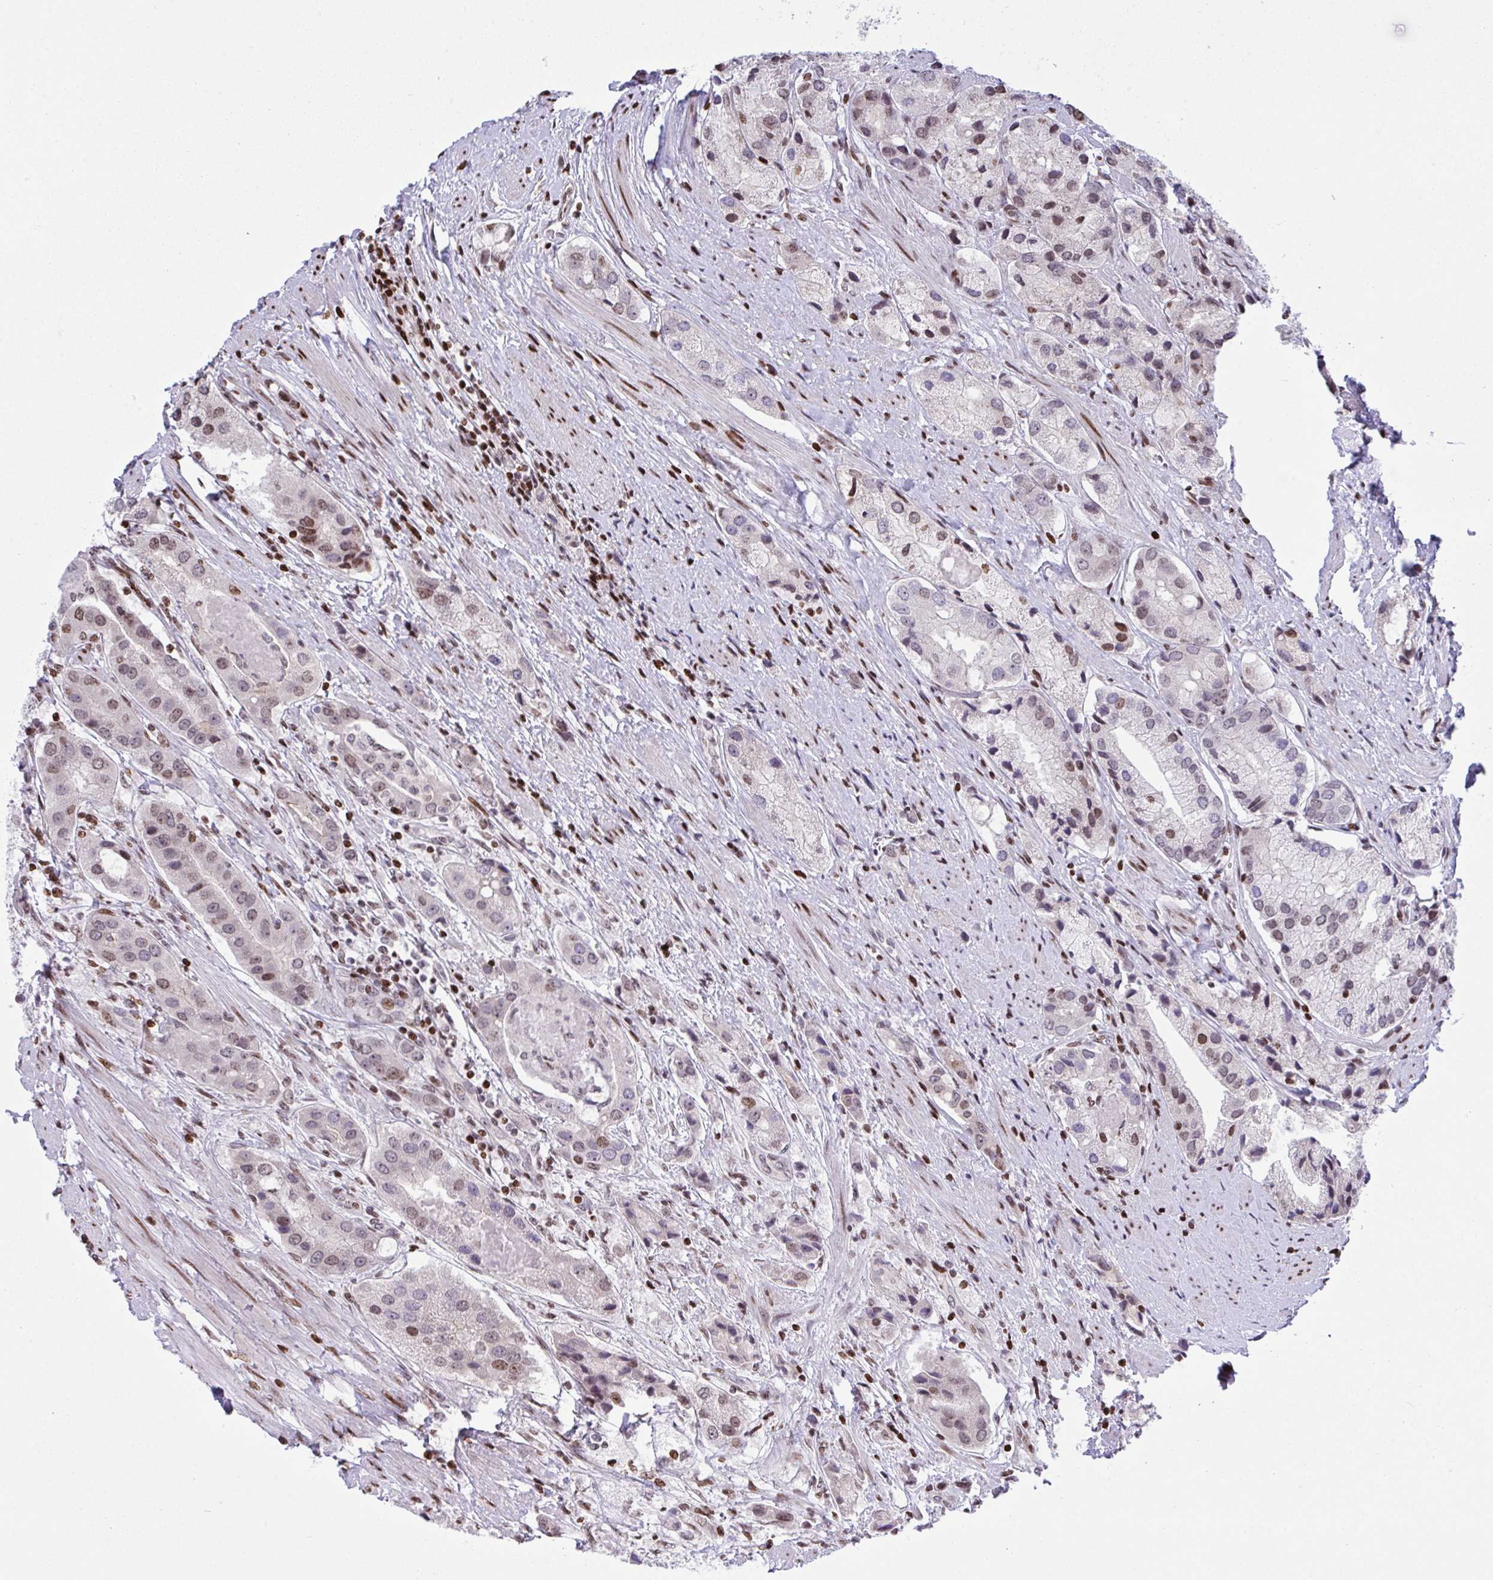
{"staining": {"intensity": "moderate", "quantity": "<25%", "location": "nuclear"}, "tissue": "prostate cancer", "cell_type": "Tumor cells", "image_type": "cancer", "snomed": [{"axis": "morphology", "description": "Adenocarcinoma, Low grade"}, {"axis": "topography", "description": "Prostate"}], "caption": "The histopathology image demonstrates immunohistochemical staining of low-grade adenocarcinoma (prostate). There is moderate nuclear positivity is identified in about <25% of tumor cells.", "gene": "RAPGEF5", "patient": {"sex": "male", "age": 69}}